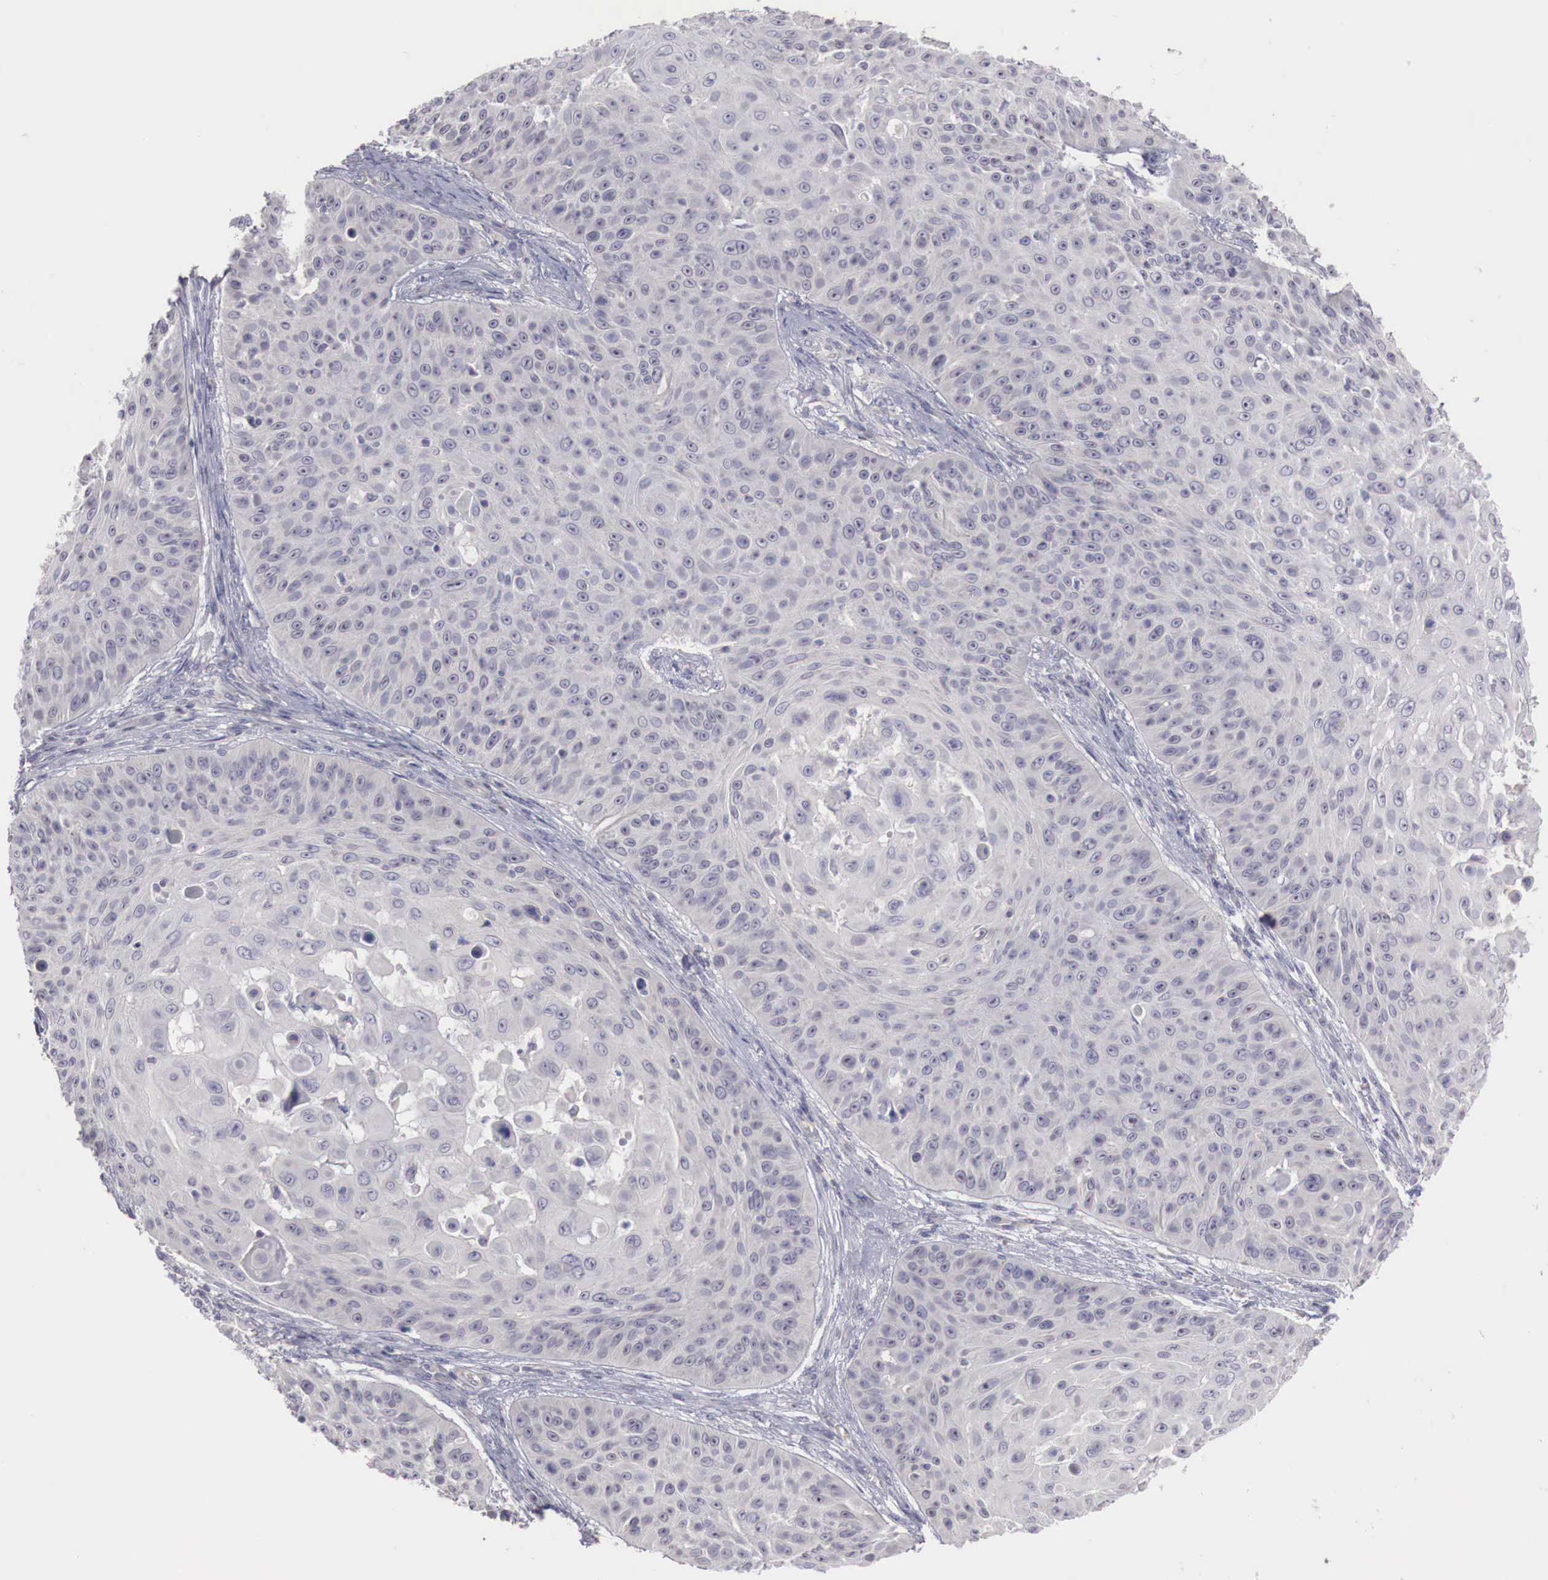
{"staining": {"intensity": "negative", "quantity": "none", "location": "none"}, "tissue": "skin cancer", "cell_type": "Tumor cells", "image_type": "cancer", "snomed": [{"axis": "morphology", "description": "Squamous cell carcinoma, NOS"}, {"axis": "topography", "description": "Skin"}], "caption": "Protein analysis of skin cancer displays no significant positivity in tumor cells.", "gene": "GATA1", "patient": {"sex": "male", "age": 82}}